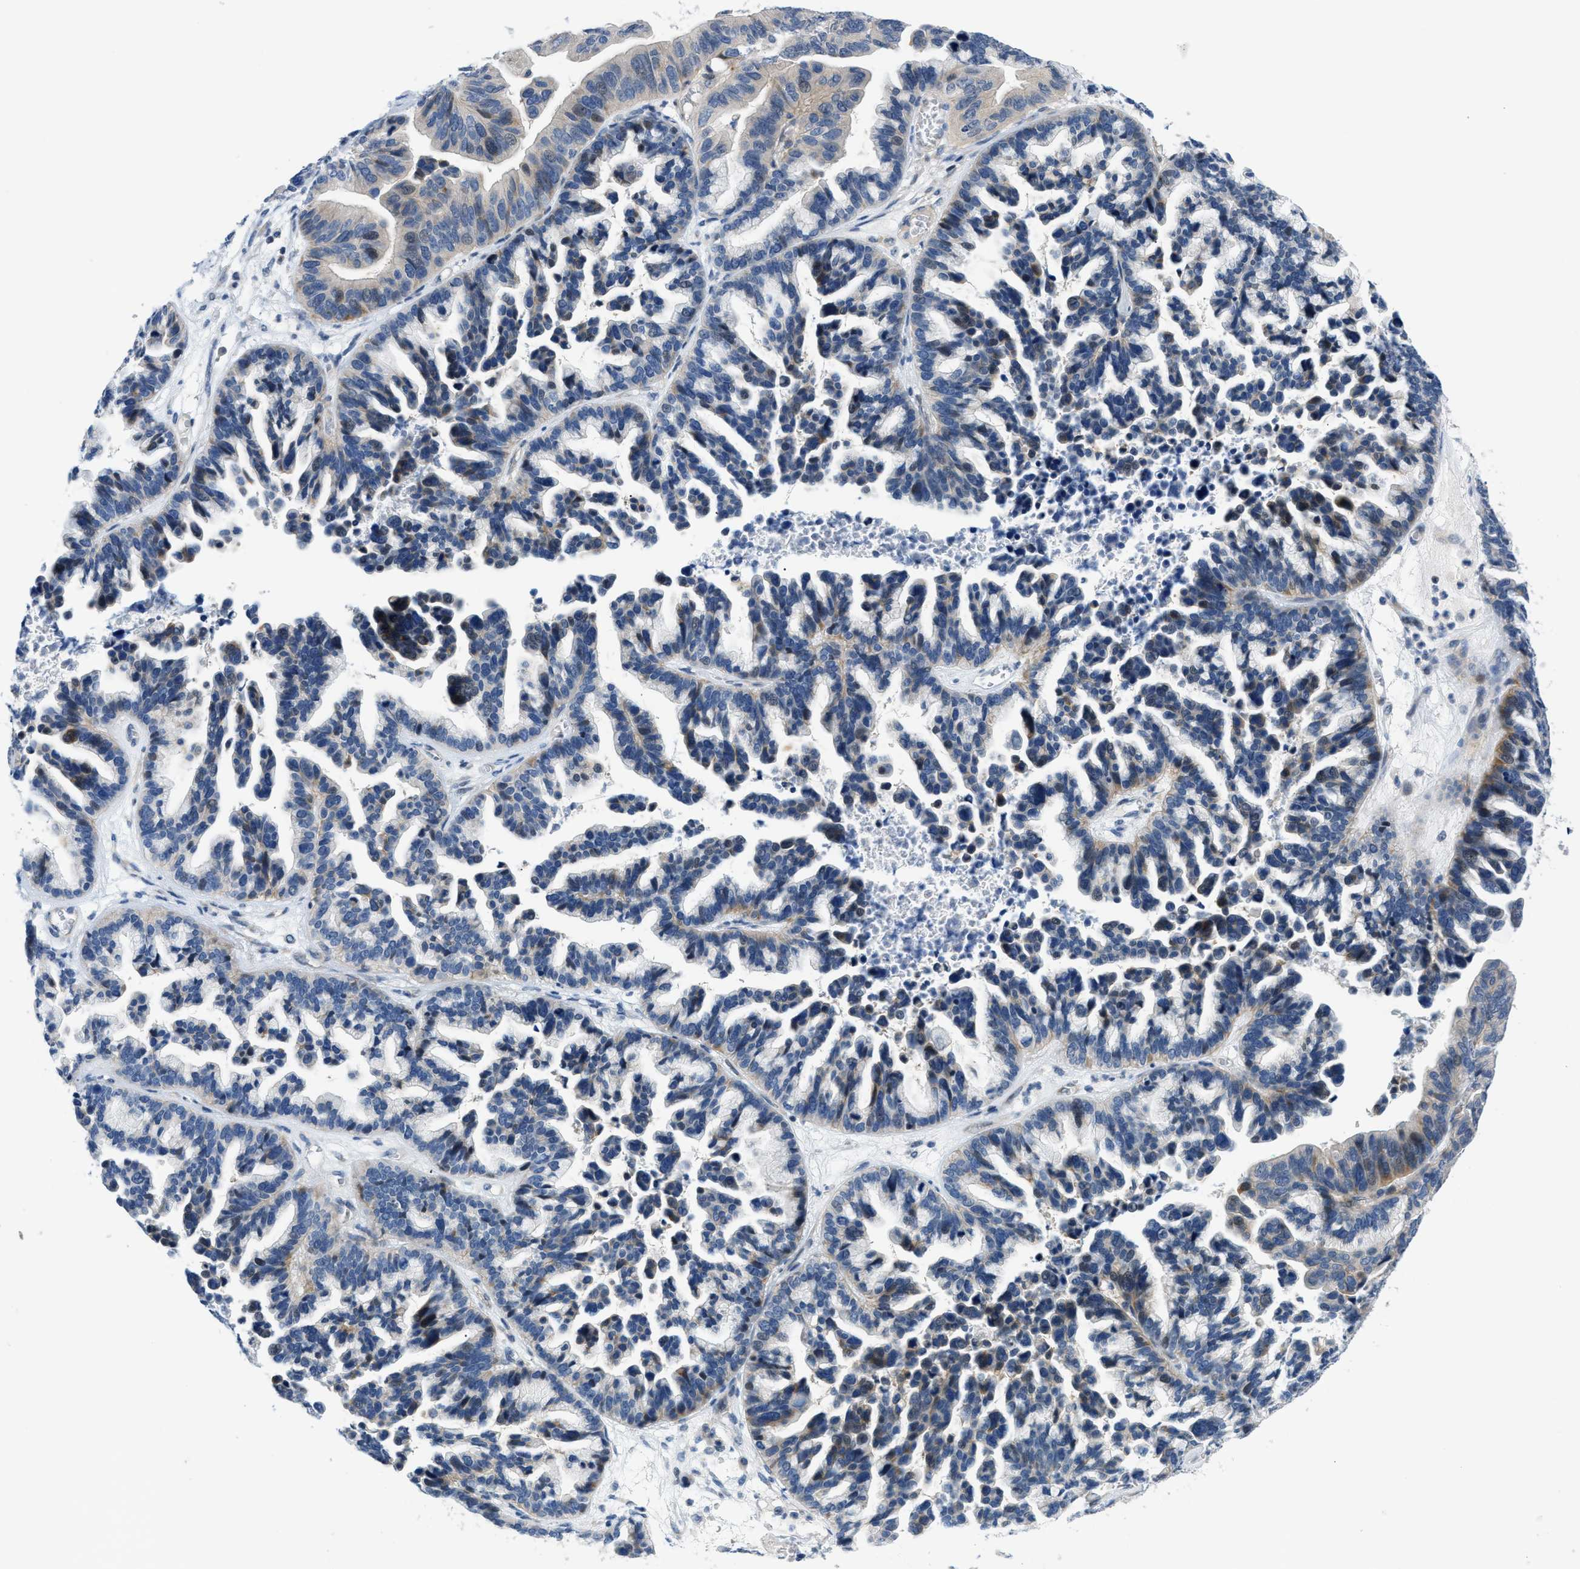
{"staining": {"intensity": "moderate", "quantity": "25%-75%", "location": "cytoplasmic/membranous,nuclear"}, "tissue": "ovarian cancer", "cell_type": "Tumor cells", "image_type": "cancer", "snomed": [{"axis": "morphology", "description": "Cystadenocarcinoma, serous, NOS"}, {"axis": "topography", "description": "Ovary"}], "caption": "A medium amount of moderate cytoplasmic/membranous and nuclear staining is appreciated in approximately 25%-75% of tumor cells in serous cystadenocarcinoma (ovarian) tissue.", "gene": "FDCSP", "patient": {"sex": "female", "age": 56}}